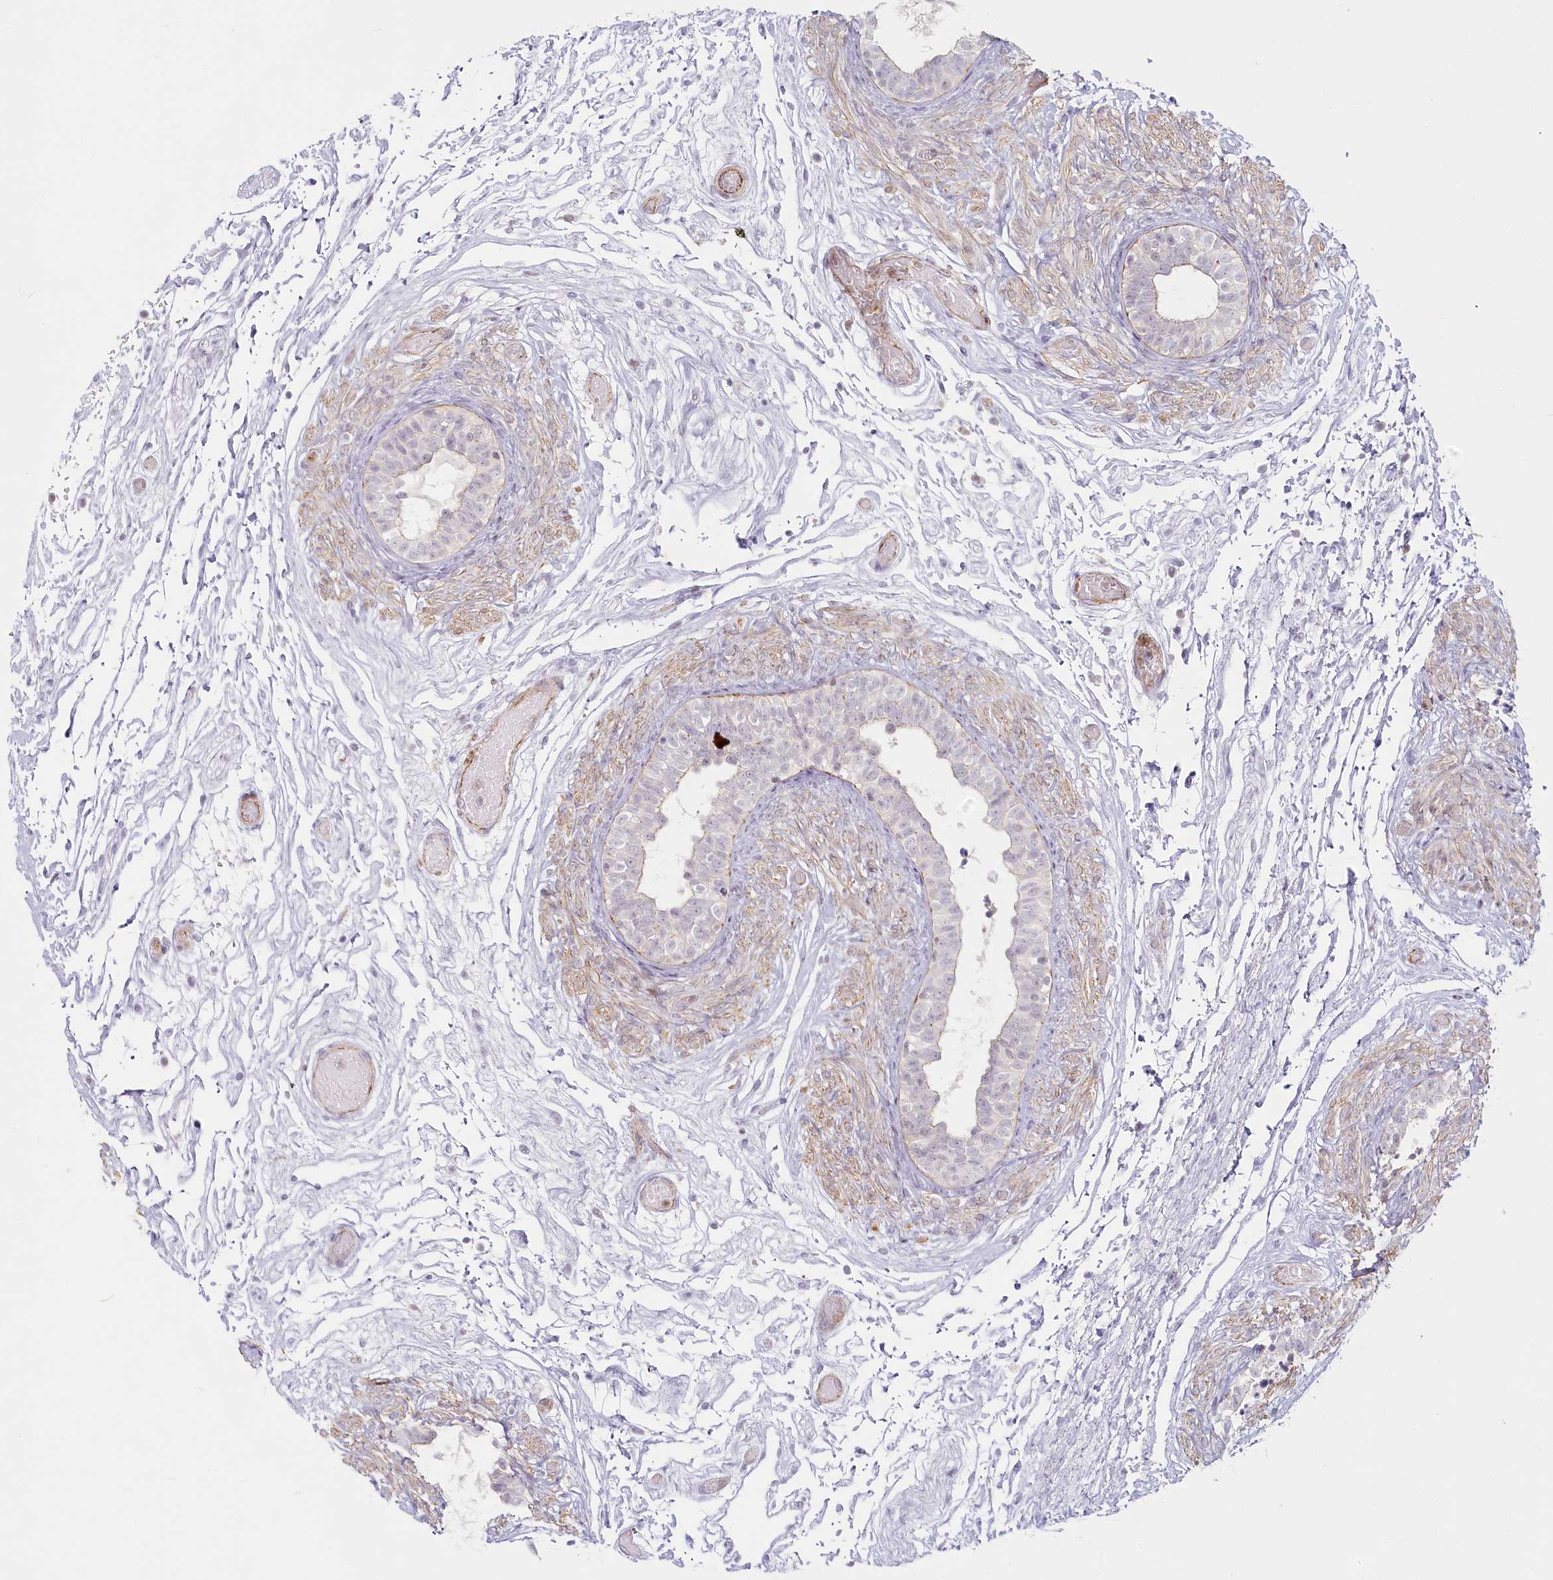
{"staining": {"intensity": "moderate", "quantity": "<25%", "location": "cytoplasmic/membranous"}, "tissue": "epididymis", "cell_type": "Glandular cells", "image_type": "normal", "snomed": [{"axis": "morphology", "description": "Normal tissue, NOS"}, {"axis": "topography", "description": "Epididymis"}], "caption": "Immunohistochemical staining of benign epididymis shows moderate cytoplasmic/membranous protein expression in about <25% of glandular cells.", "gene": "ABHD8", "patient": {"sex": "male", "age": 5}}